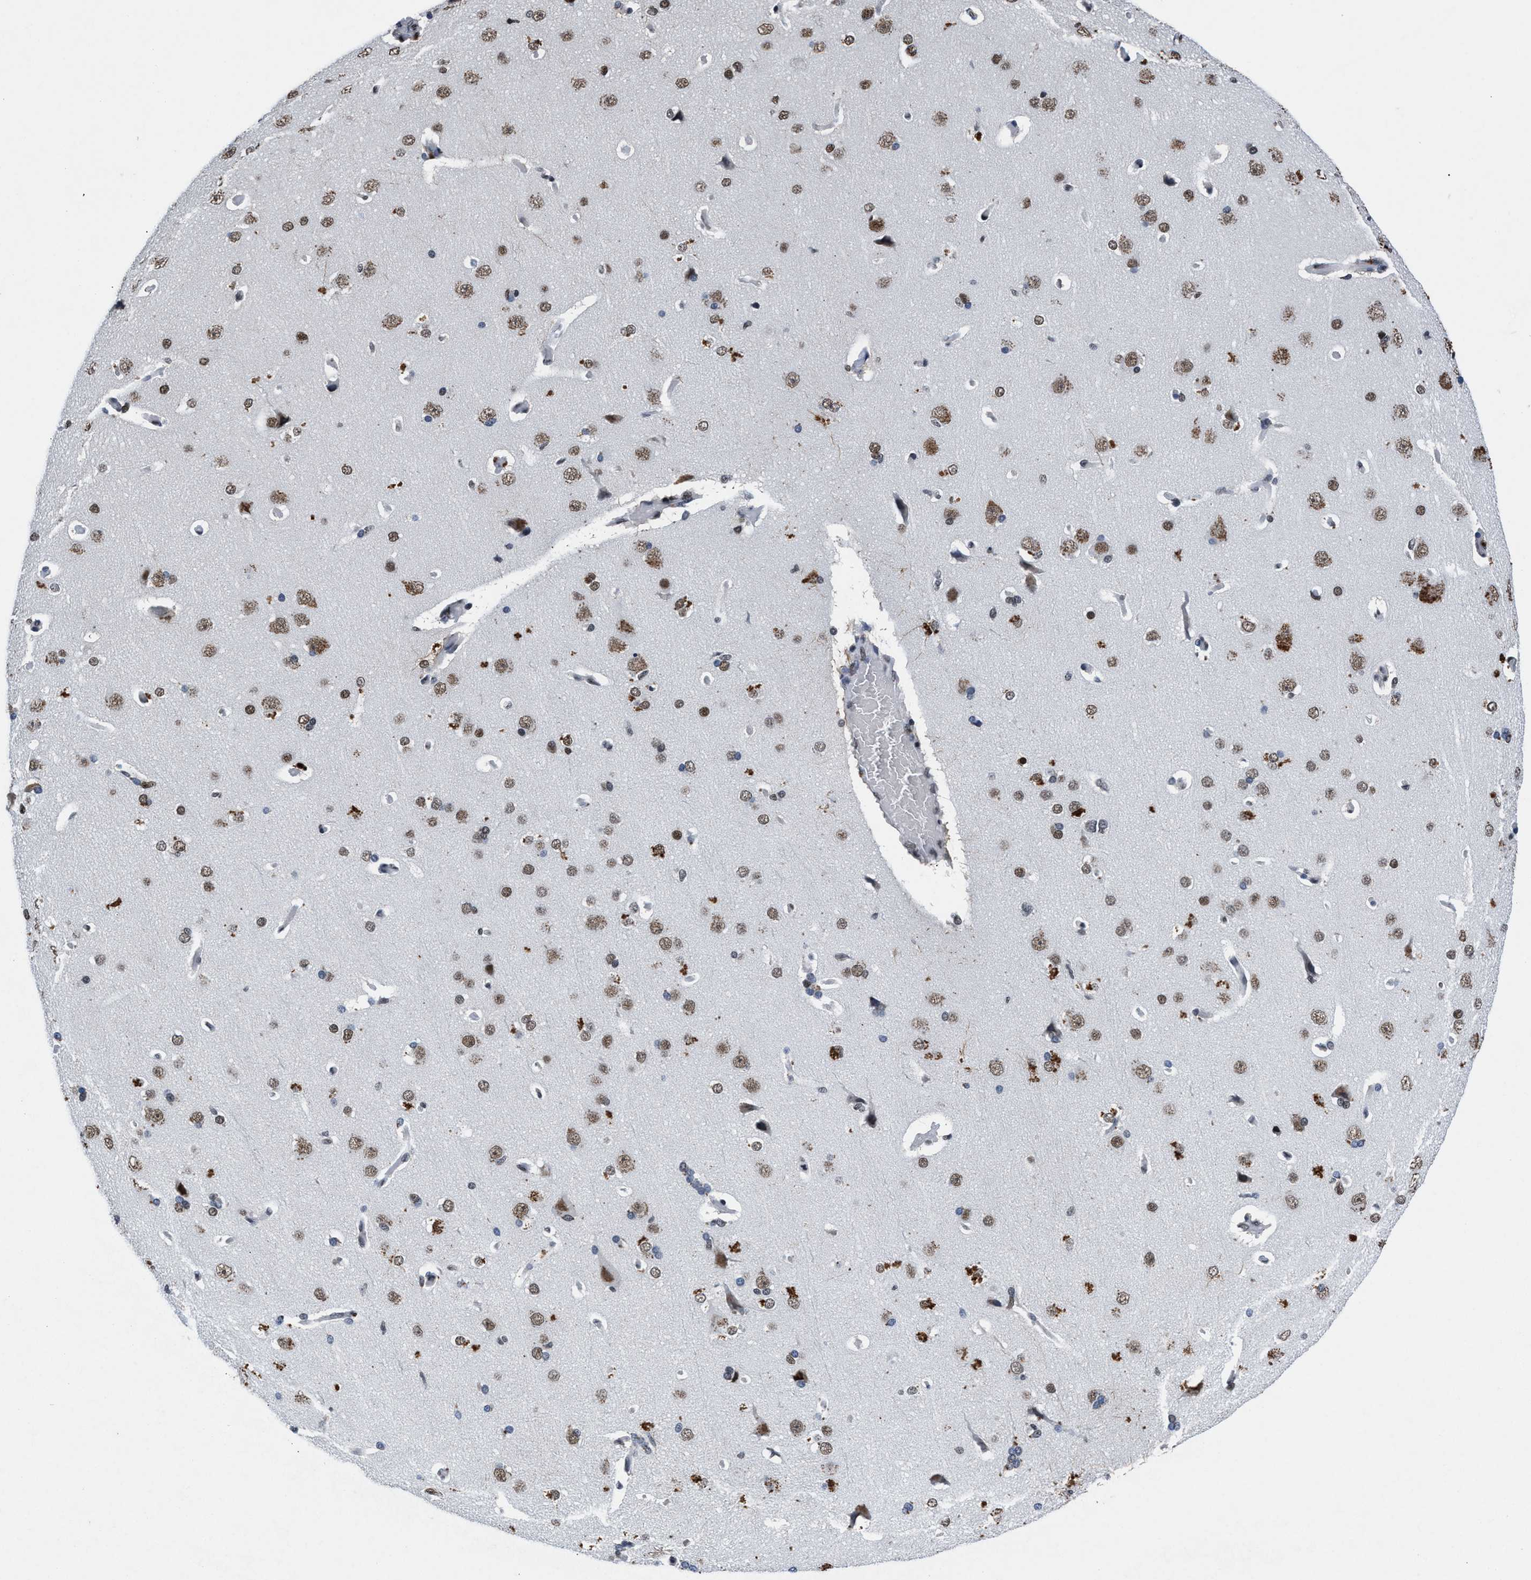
{"staining": {"intensity": "moderate", "quantity": ">75%", "location": "nuclear"}, "tissue": "cerebral cortex", "cell_type": "Endothelial cells", "image_type": "normal", "snomed": [{"axis": "morphology", "description": "Normal tissue, NOS"}, {"axis": "topography", "description": "Cerebral cortex"}], "caption": "A high-resolution photomicrograph shows immunohistochemistry staining of unremarkable cerebral cortex, which exhibits moderate nuclear staining in about >75% of endothelial cells.", "gene": "WDR81", "patient": {"sex": "male", "age": 62}}